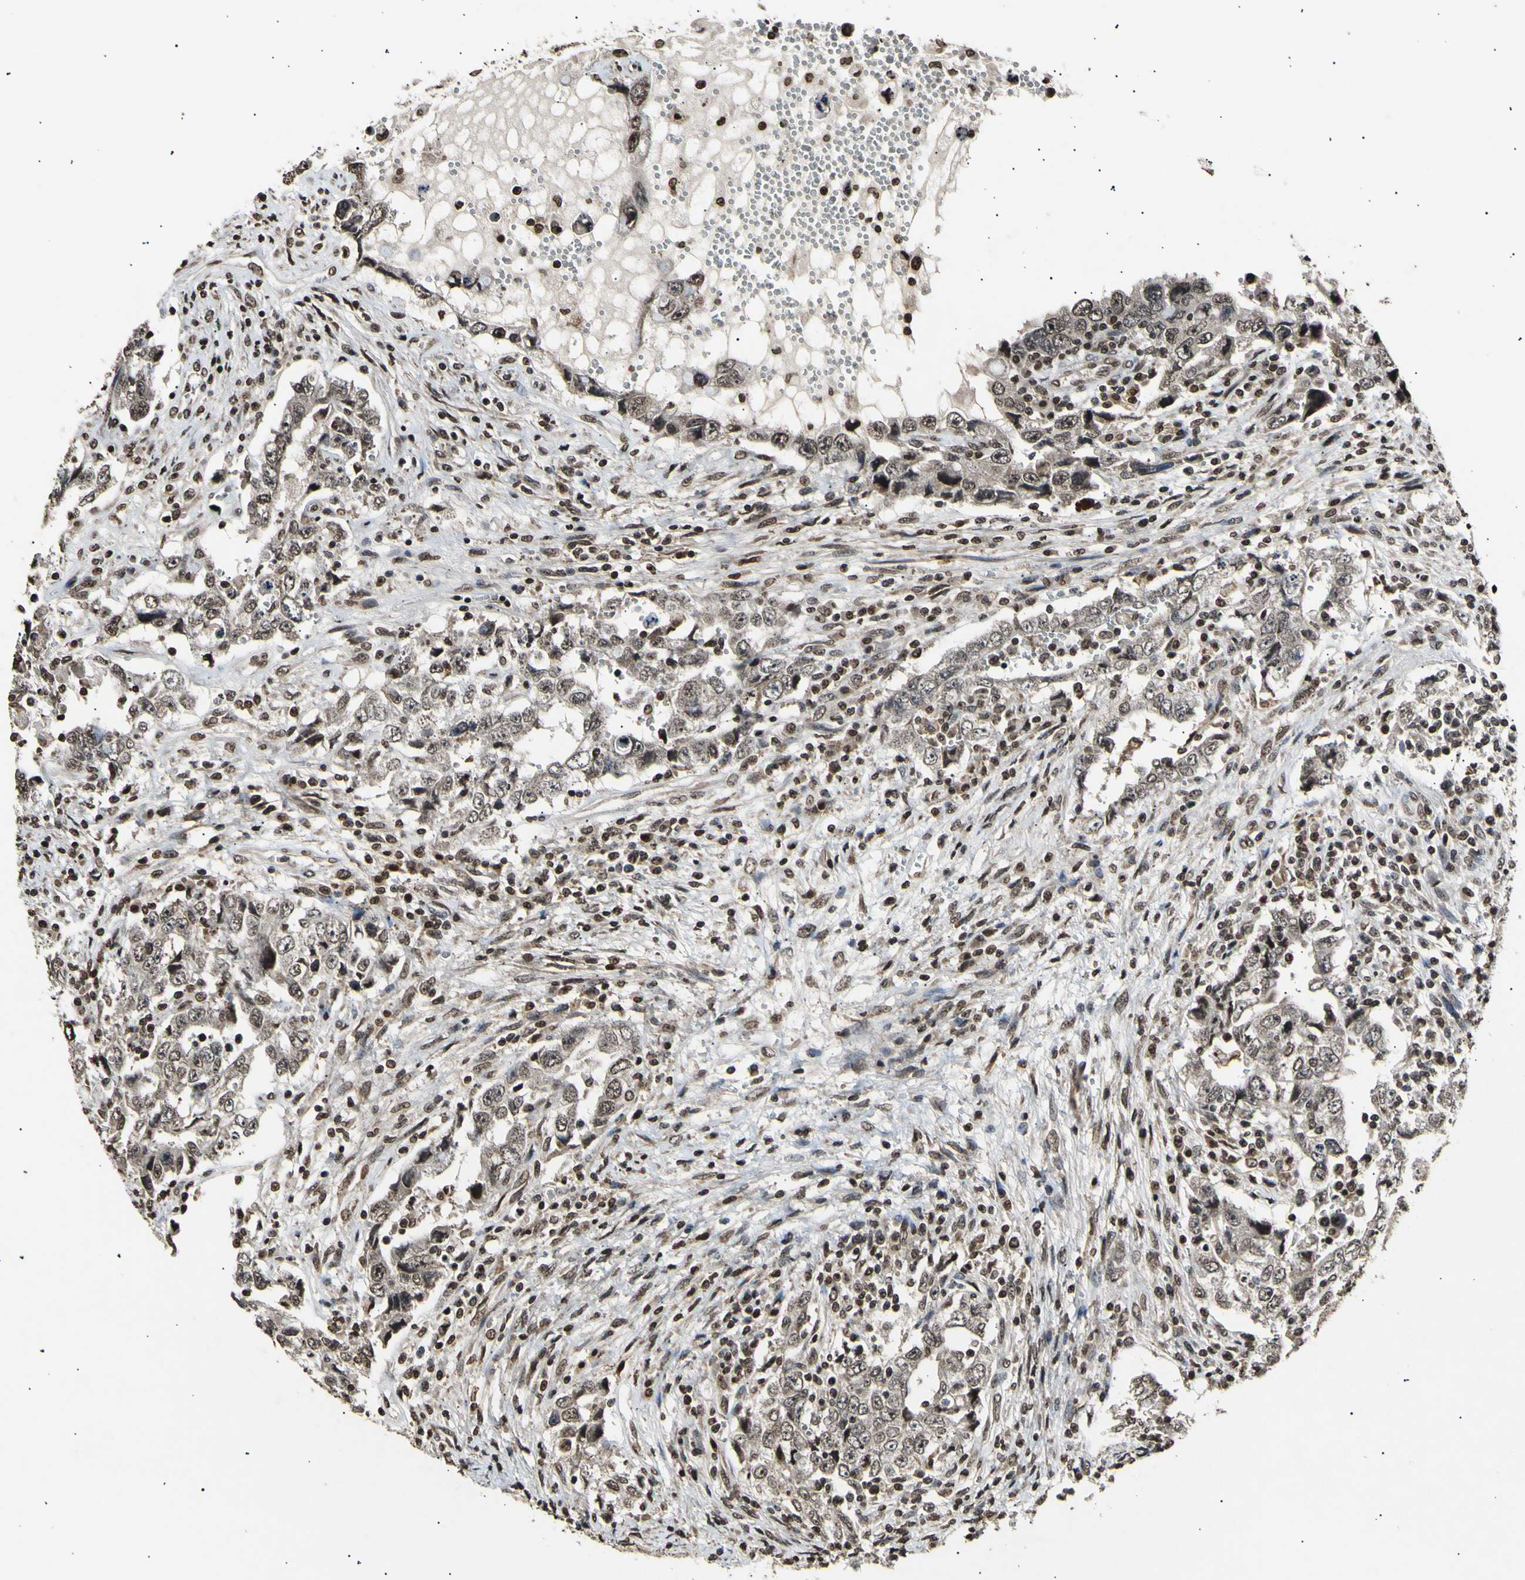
{"staining": {"intensity": "moderate", "quantity": ">75%", "location": "cytoplasmic/membranous,nuclear"}, "tissue": "testis cancer", "cell_type": "Tumor cells", "image_type": "cancer", "snomed": [{"axis": "morphology", "description": "Carcinoma, Embryonal, NOS"}, {"axis": "topography", "description": "Testis"}], "caption": "Testis cancer tissue demonstrates moderate cytoplasmic/membranous and nuclear expression in about >75% of tumor cells The staining was performed using DAB (3,3'-diaminobenzidine) to visualize the protein expression in brown, while the nuclei were stained in blue with hematoxylin (Magnification: 20x).", "gene": "ANAPC7", "patient": {"sex": "male", "age": 26}}